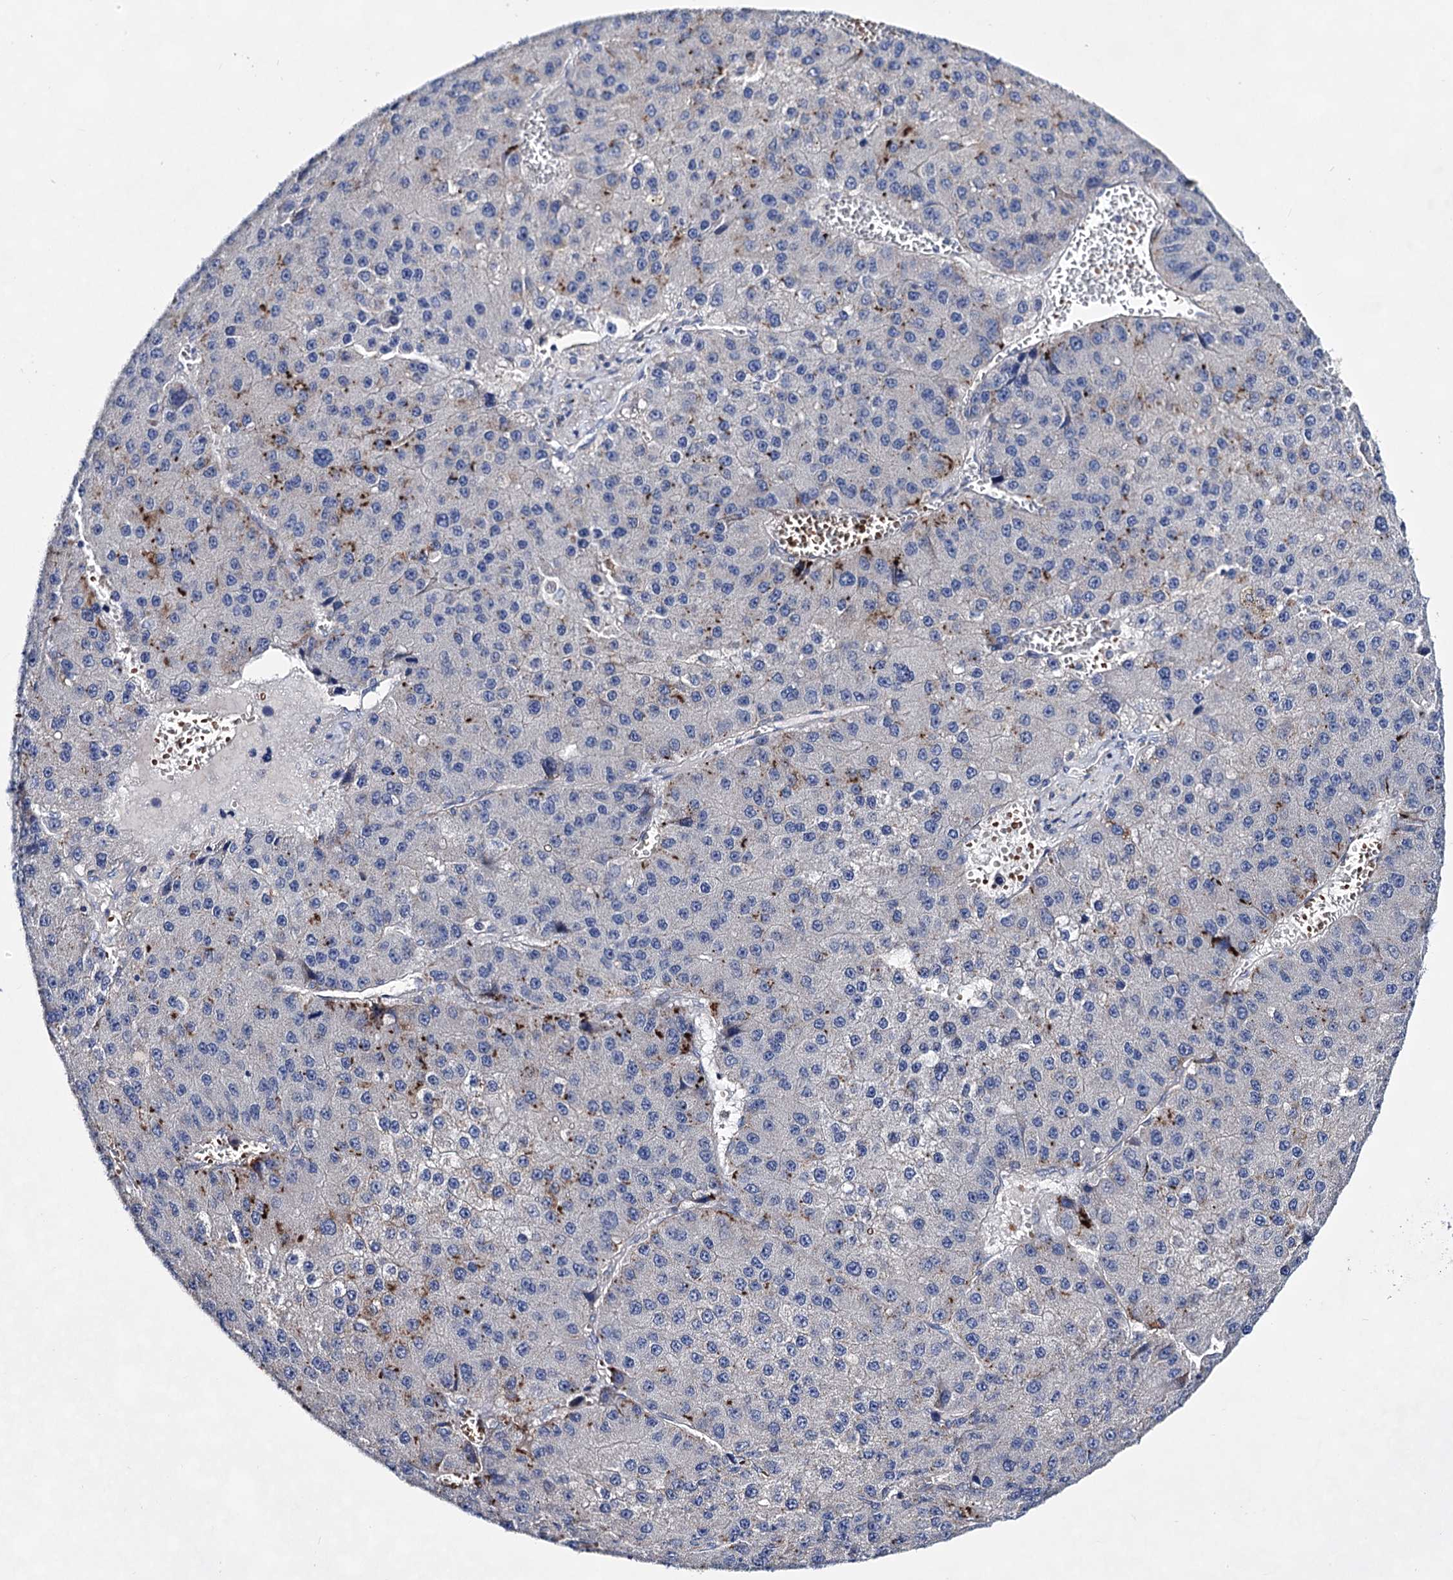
{"staining": {"intensity": "negative", "quantity": "none", "location": "none"}, "tissue": "liver cancer", "cell_type": "Tumor cells", "image_type": "cancer", "snomed": [{"axis": "morphology", "description": "Carcinoma, Hepatocellular, NOS"}, {"axis": "topography", "description": "Liver"}], "caption": "Tumor cells are negative for brown protein staining in liver cancer (hepatocellular carcinoma).", "gene": "PLIN1", "patient": {"sex": "female", "age": 73}}